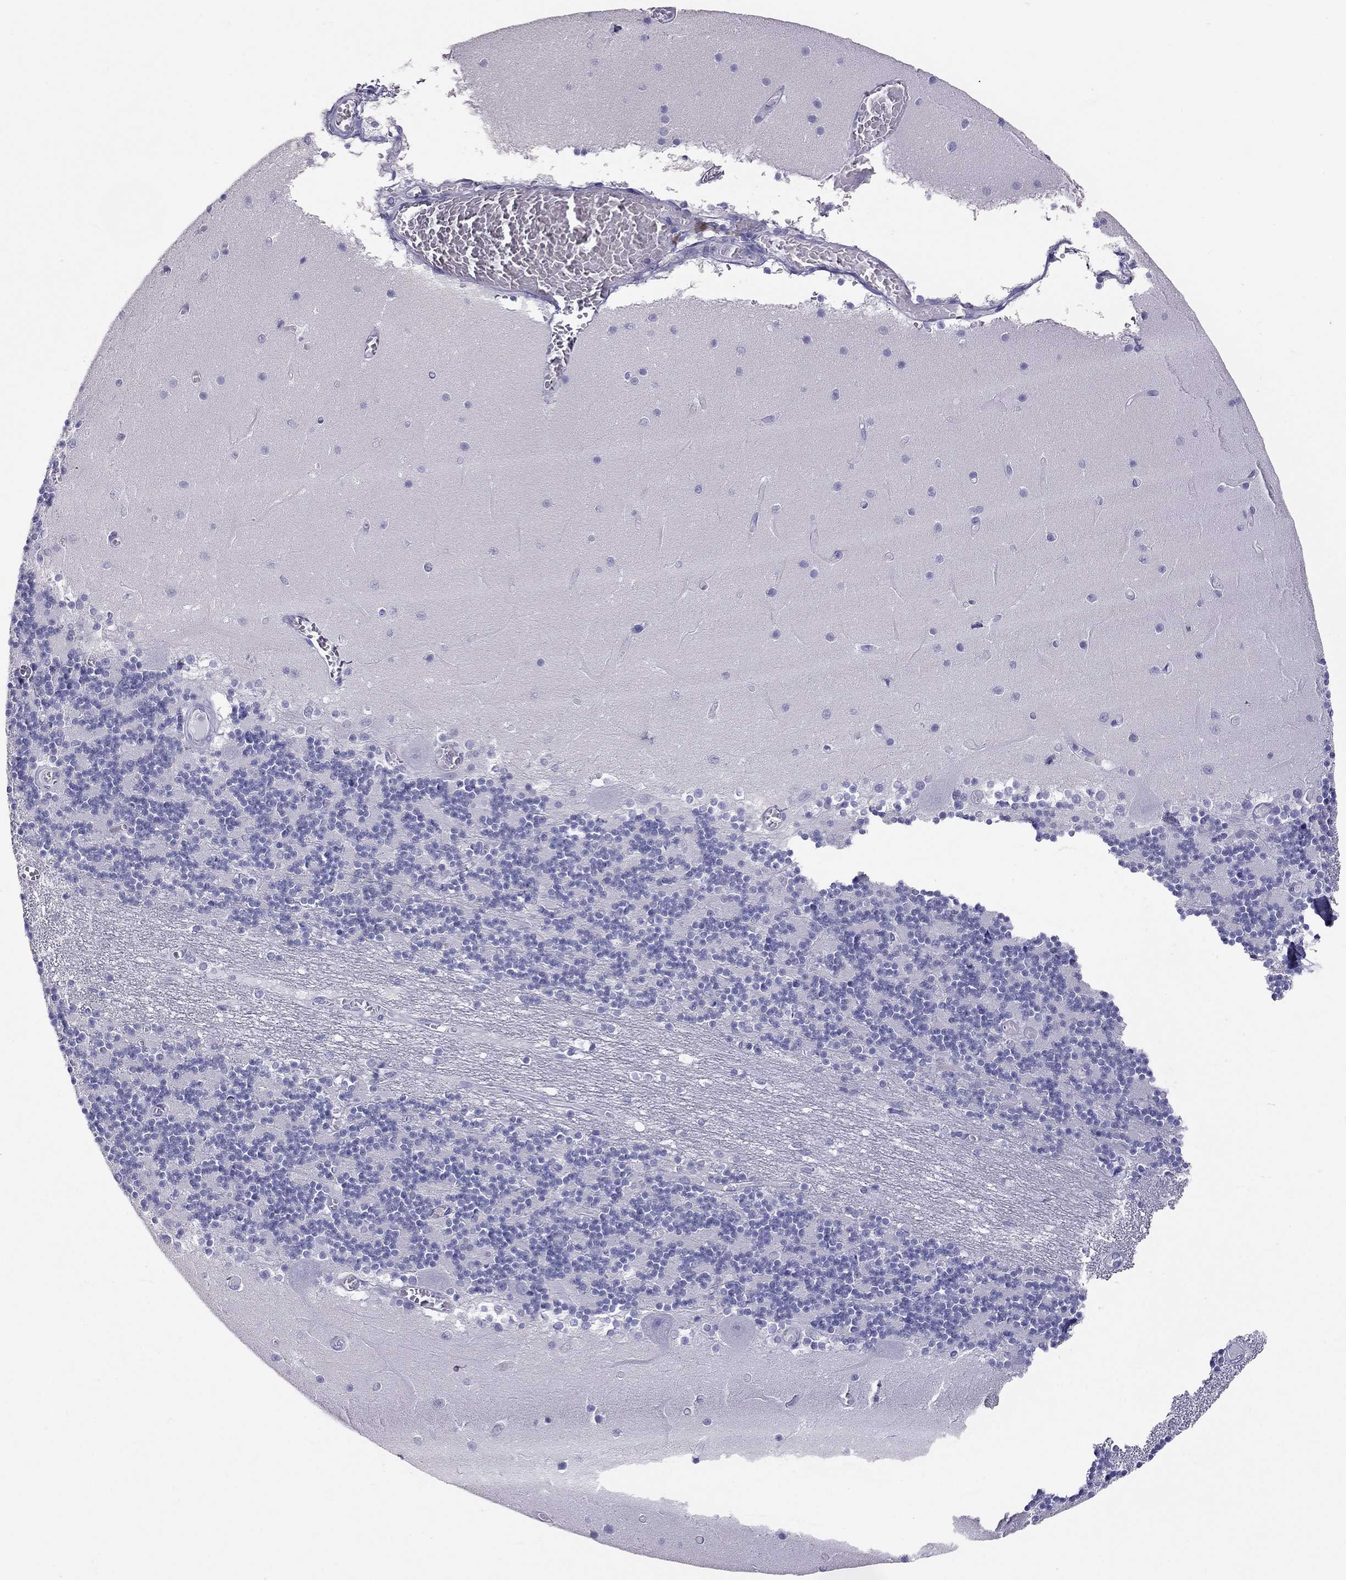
{"staining": {"intensity": "negative", "quantity": "none", "location": "none"}, "tissue": "cerebellum", "cell_type": "Cells in granular layer", "image_type": "normal", "snomed": [{"axis": "morphology", "description": "Normal tissue, NOS"}, {"axis": "topography", "description": "Cerebellum"}], "caption": "The photomicrograph demonstrates no staining of cells in granular layer in unremarkable cerebellum. Brightfield microscopy of immunohistochemistry (IHC) stained with DAB (brown) and hematoxylin (blue), captured at high magnification.", "gene": "PSMB11", "patient": {"sex": "female", "age": 28}}